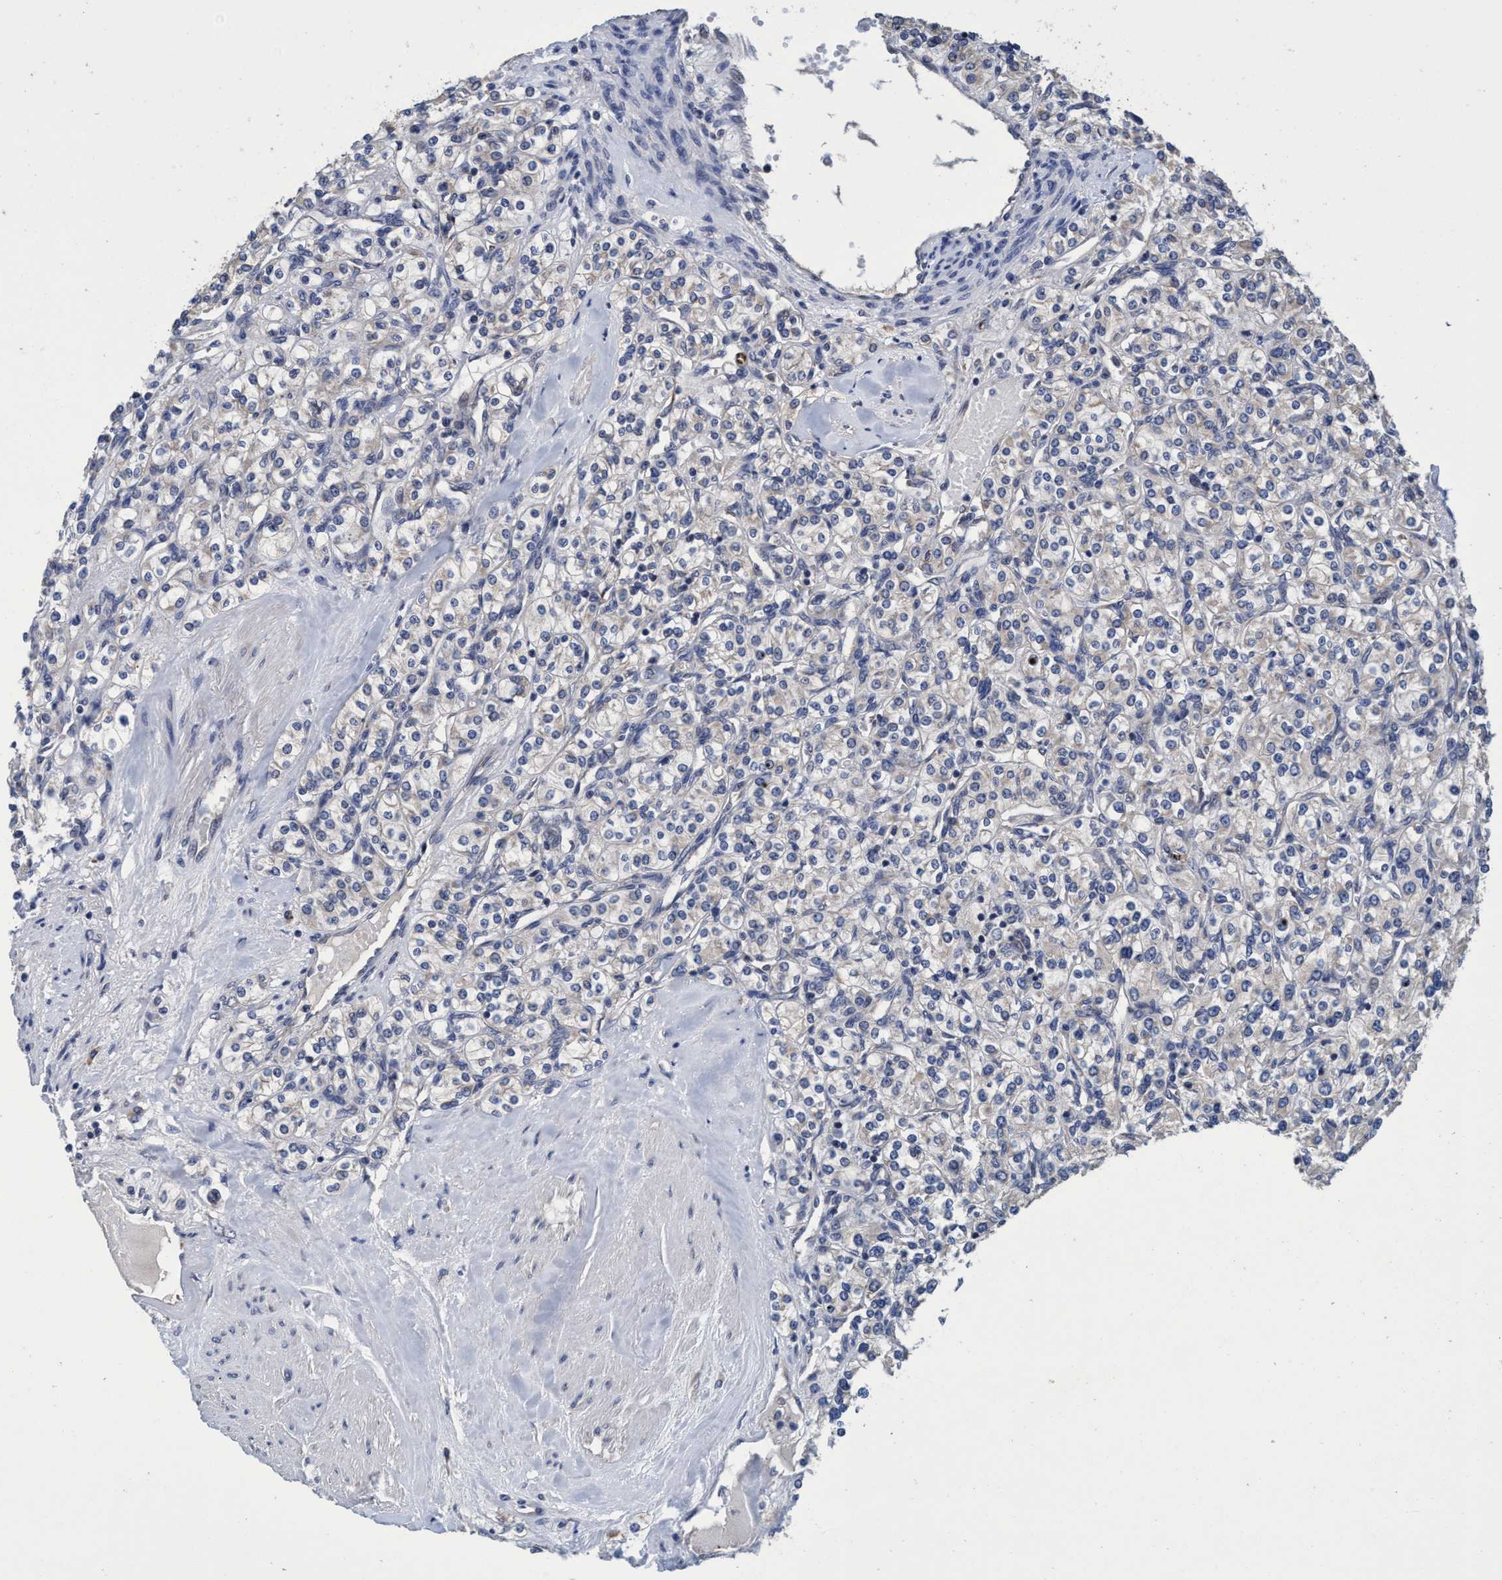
{"staining": {"intensity": "negative", "quantity": "none", "location": "none"}, "tissue": "renal cancer", "cell_type": "Tumor cells", "image_type": "cancer", "snomed": [{"axis": "morphology", "description": "Adenocarcinoma, NOS"}, {"axis": "topography", "description": "Kidney"}], "caption": "An IHC micrograph of adenocarcinoma (renal) is shown. There is no staining in tumor cells of adenocarcinoma (renal).", "gene": "CALCOCO2", "patient": {"sex": "male", "age": 77}}